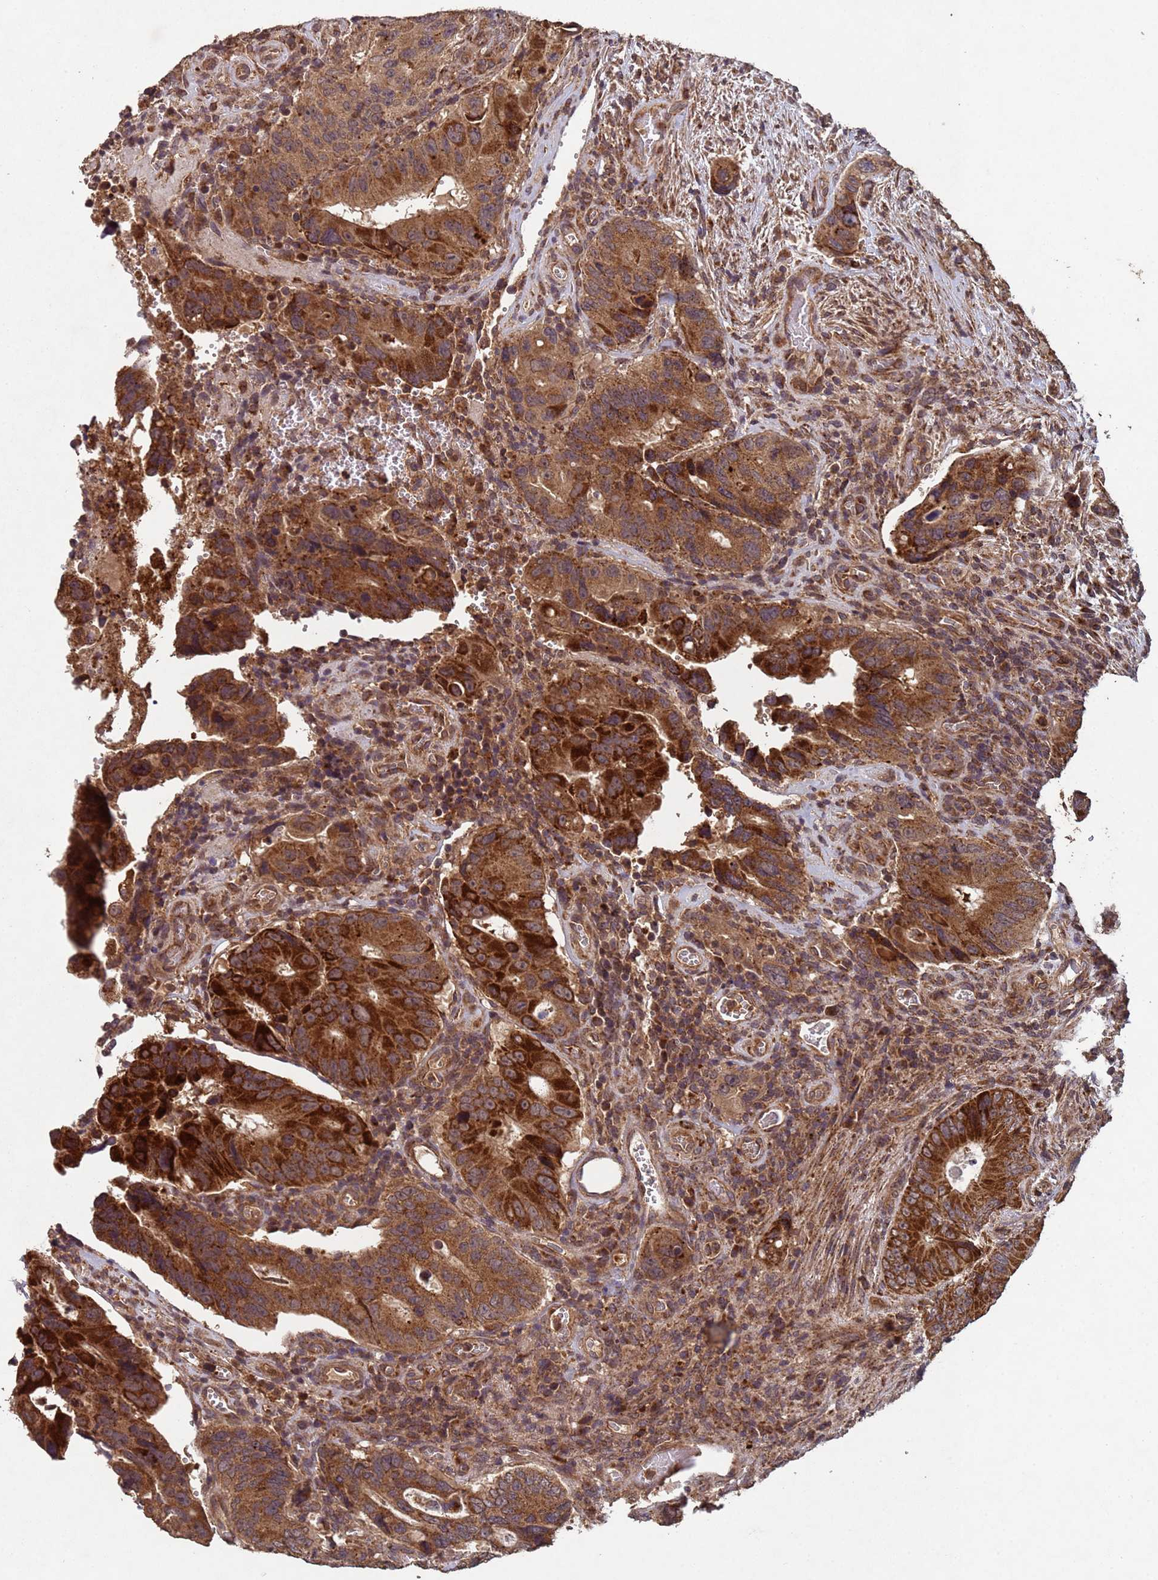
{"staining": {"intensity": "strong", "quantity": ">75%", "location": "cytoplasmic/membranous"}, "tissue": "colorectal cancer", "cell_type": "Tumor cells", "image_type": "cancer", "snomed": [{"axis": "morphology", "description": "Adenocarcinoma, NOS"}, {"axis": "topography", "description": "Colon"}], "caption": "Immunohistochemistry (IHC) image of neoplastic tissue: colorectal cancer (adenocarcinoma) stained using immunohistochemistry reveals high levels of strong protein expression localized specifically in the cytoplasmic/membranous of tumor cells, appearing as a cytoplasmic/membranous brown color.", "gene": "FASTKD1", "patient": {"sex": "male", "age": 84}}